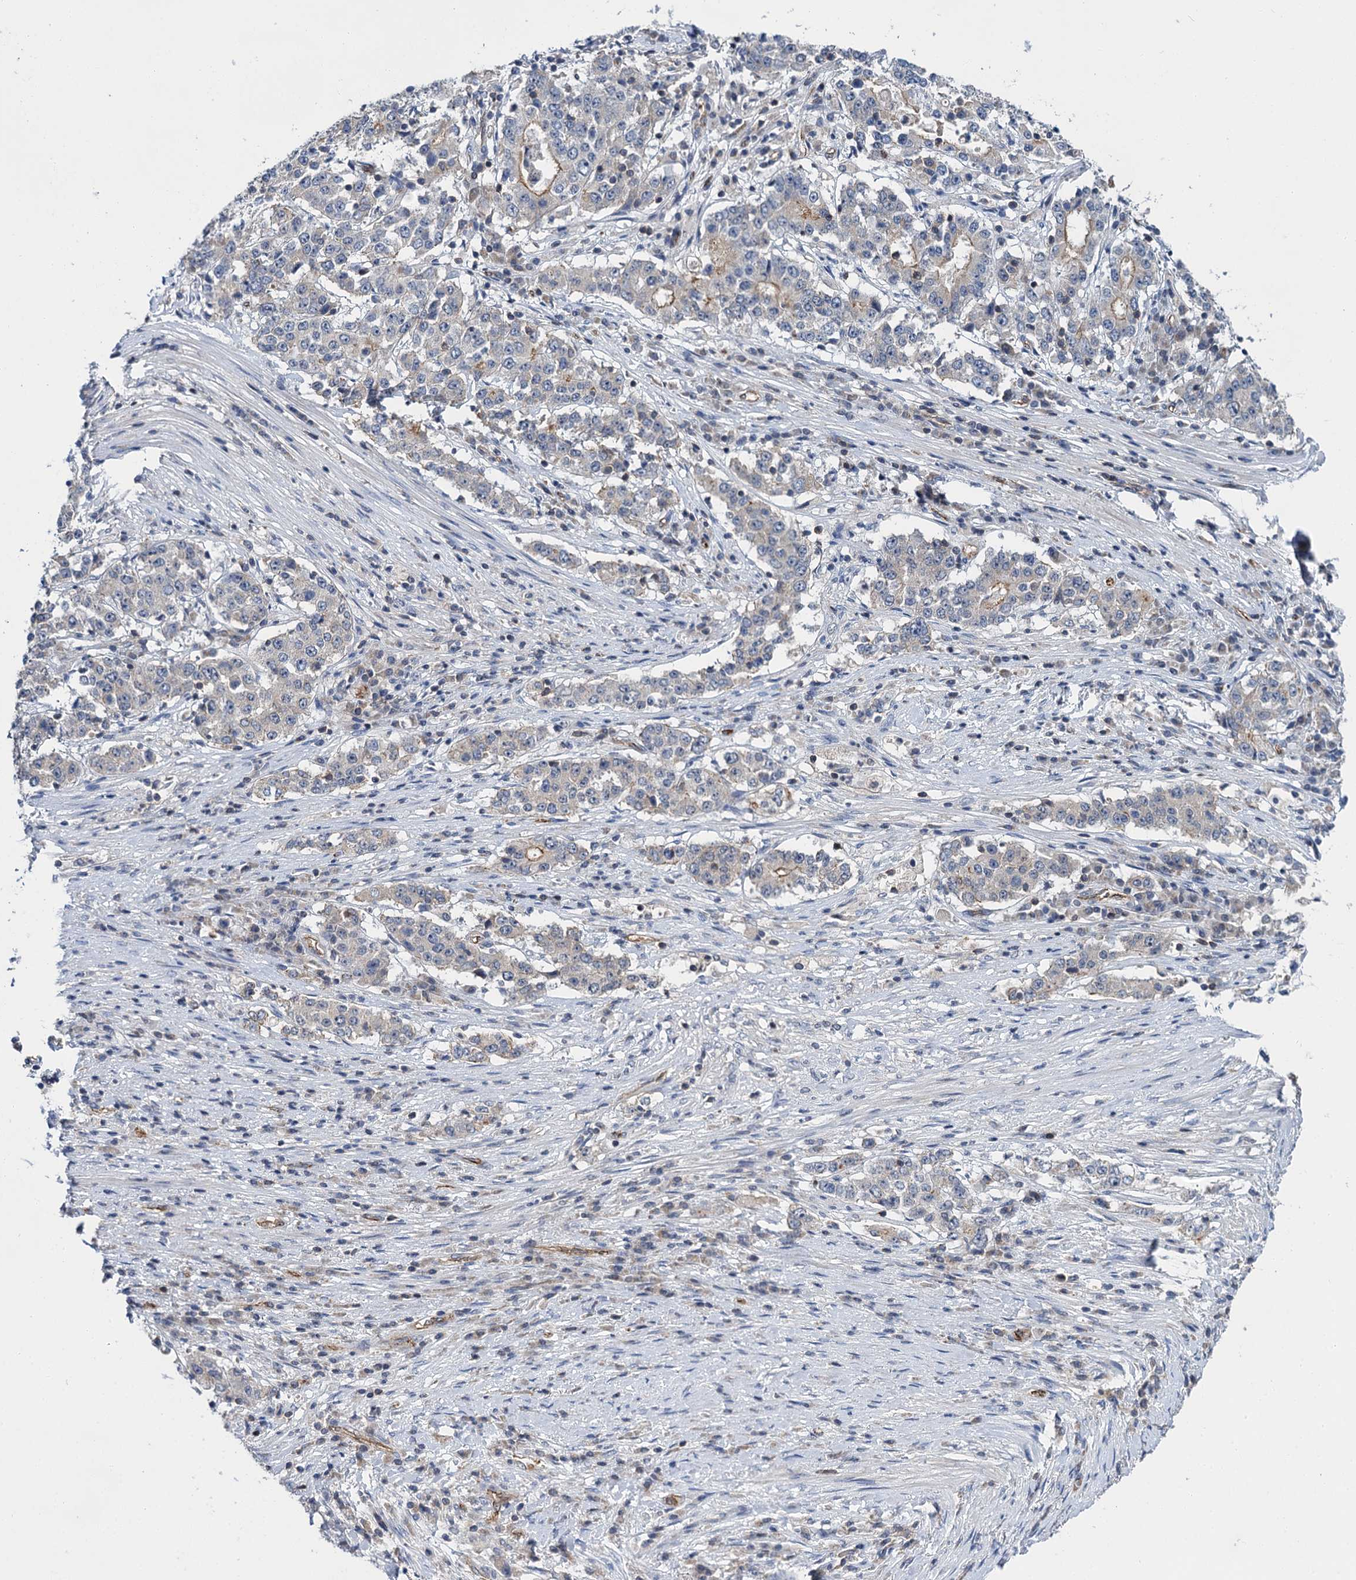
{"staining": {"intensity": "moderate", "quantity": "<25%", "location": "cytoplasmic/membranous"}, "tissue": "stomach cancer", "cell_type": "Tumor cells", "image_type": "cancer", "snomed": [{"axis": "morphology", "description": "Adenocarcinoma, NOS"}, {"axis": "topography", "description": "Stomach"}], "caption": "Immunohistochemistry (IHC) histopathology image of neoplastic tissue: adenocarcinoma (stomach) stained using immunohistochemistry (IHC) exhibits low levels of moderate protein expression localized specifically in the cytoplasmic/membranous of tumor cells, appearing as a cytoplasmic/membranous brown color.", "gene": "ABLIM1", "patient": {"sex": "male", "age": 59}}